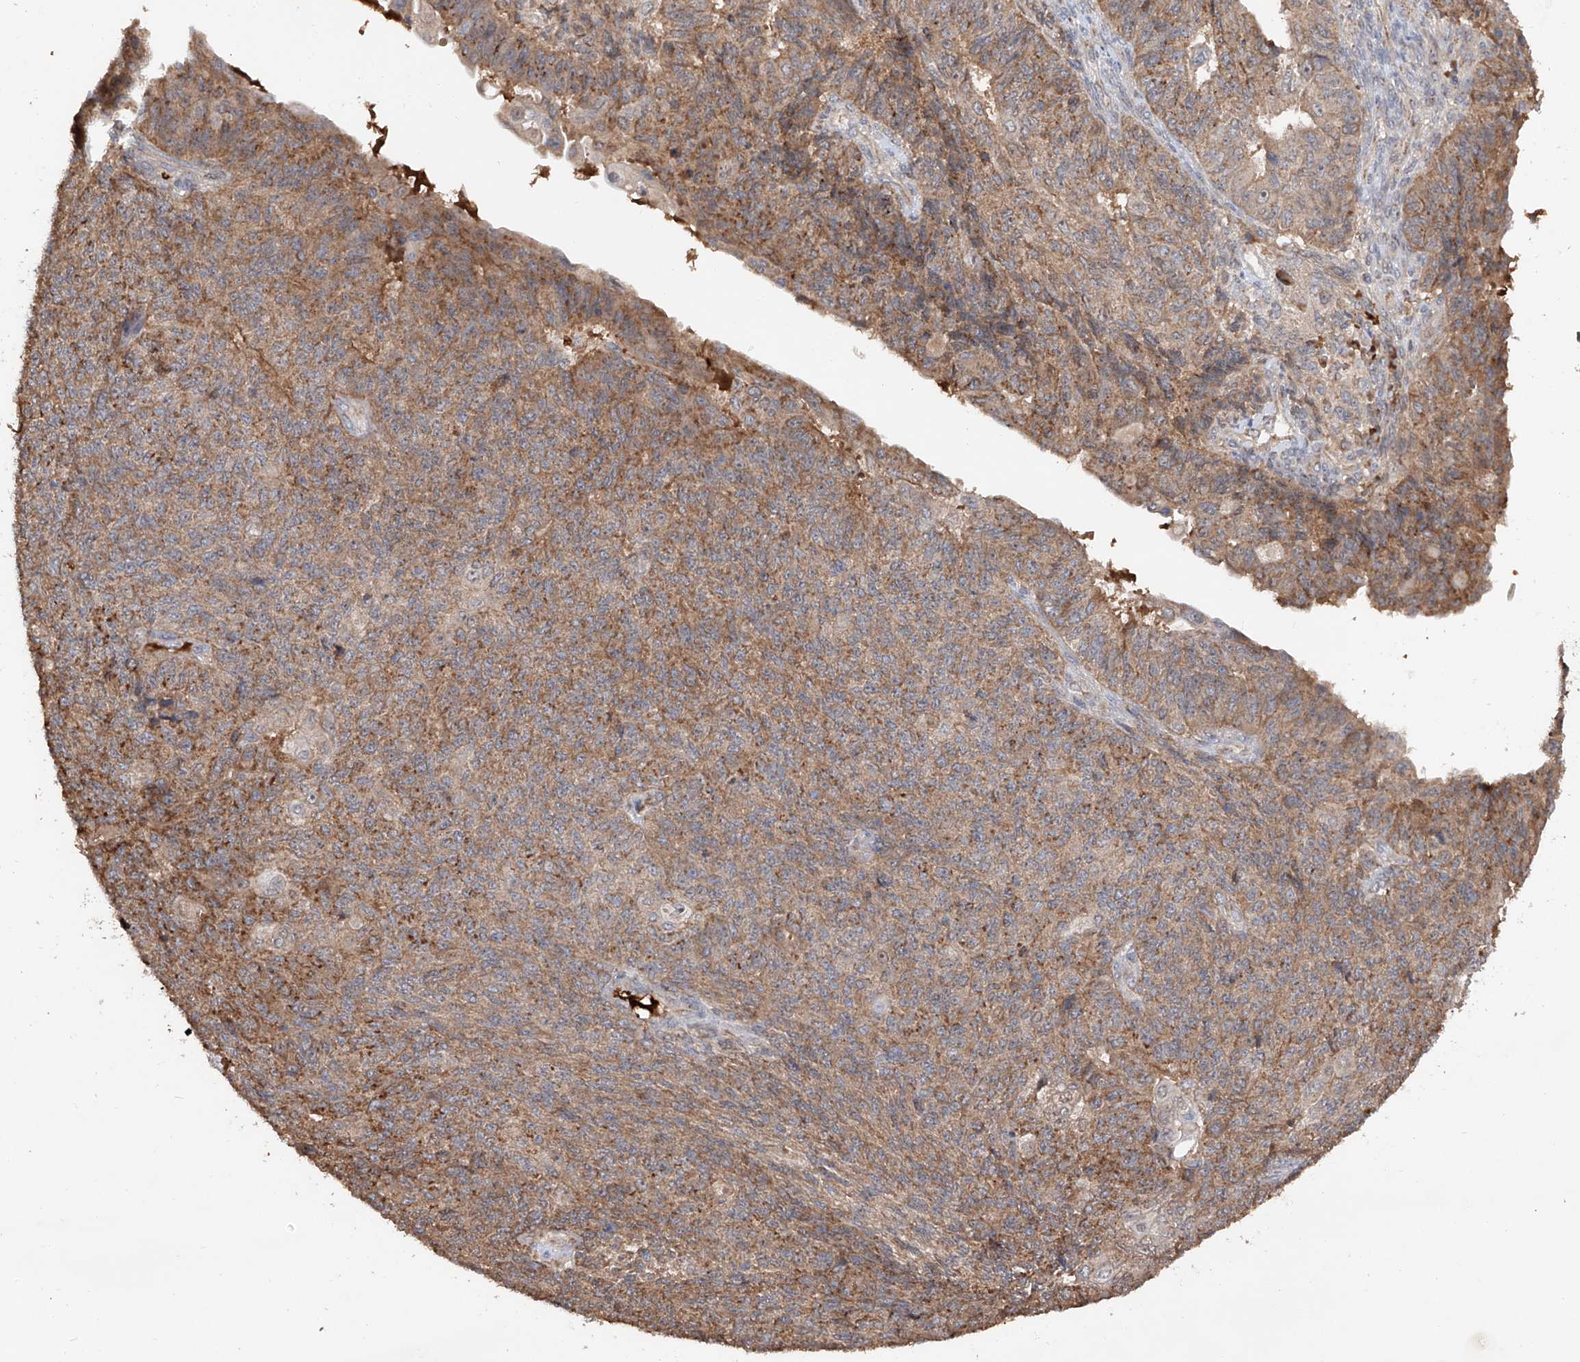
{"staining": {"intensity": "moderate", "quantity": ">75%", "location": "cytoplasmic/membranous"}, "tissue": "endometrial cancer", "cell_type": "Tumor cells", "image_type": "cancer", "snomed": [{"axis": "morphology", "description": "Adenocarcinoma, NOS"}, {"axis": "topography", "description": "Endometrium"}], "caption": "A photomicrograph showing moderate cytoplasmic/membranous positivity in approximately >75% of tumor cells in endometrial adenocarcinoma, as visualized by brown immunohistochemical staining.", "gene": "EDN1", "patient": {"sex": "female", "age": 32}}